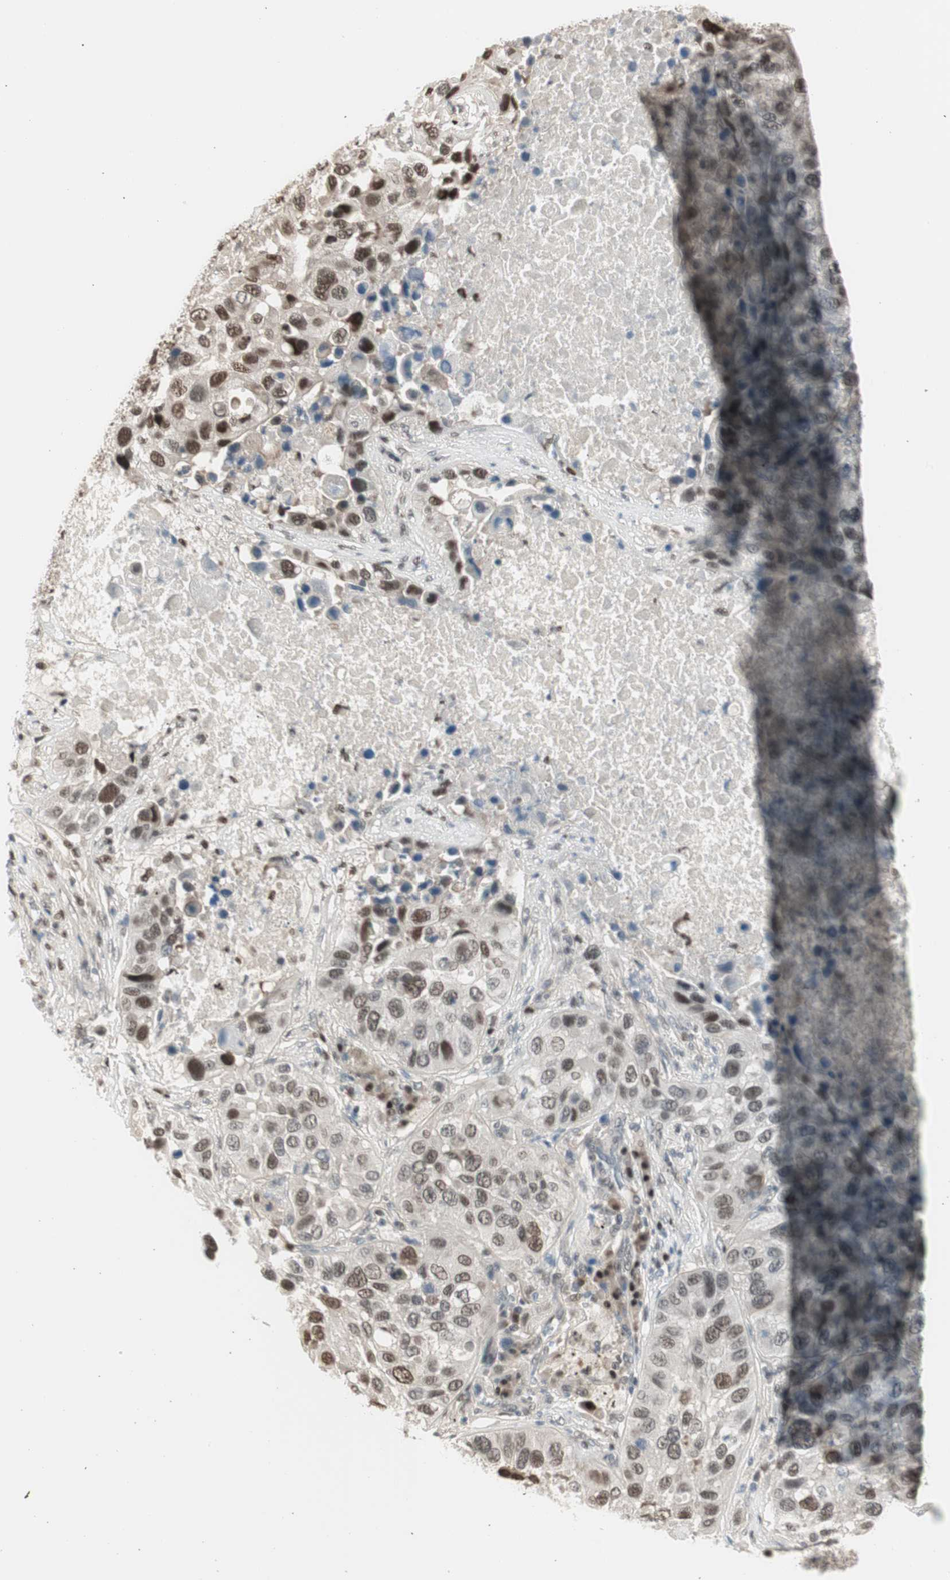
{"staining": {"intensity": "moderate", "quantity": "25%-75%", "location": "nuclear"}, "tissue": "lung cancer", "cell_type": "Tumor cells", "image_type": "cancer", "snomed": [{"axis": "morphology", "description": "Squamous cell carcinoma, NOS"}, {"axis": "topography", "description": "Lung"}], "caption": "A medium amount of moderate nuclear expression is identified in about 25%-75% of tumor cells in lung cancer tissue. The staining was performed using DAB to visualize the protein expression in brown, while the nuclei were stained in blue with hematoxylin (Magnification: 20x).", "gene": "LONP2", "patient": {"sex": "male", "age": 57}}